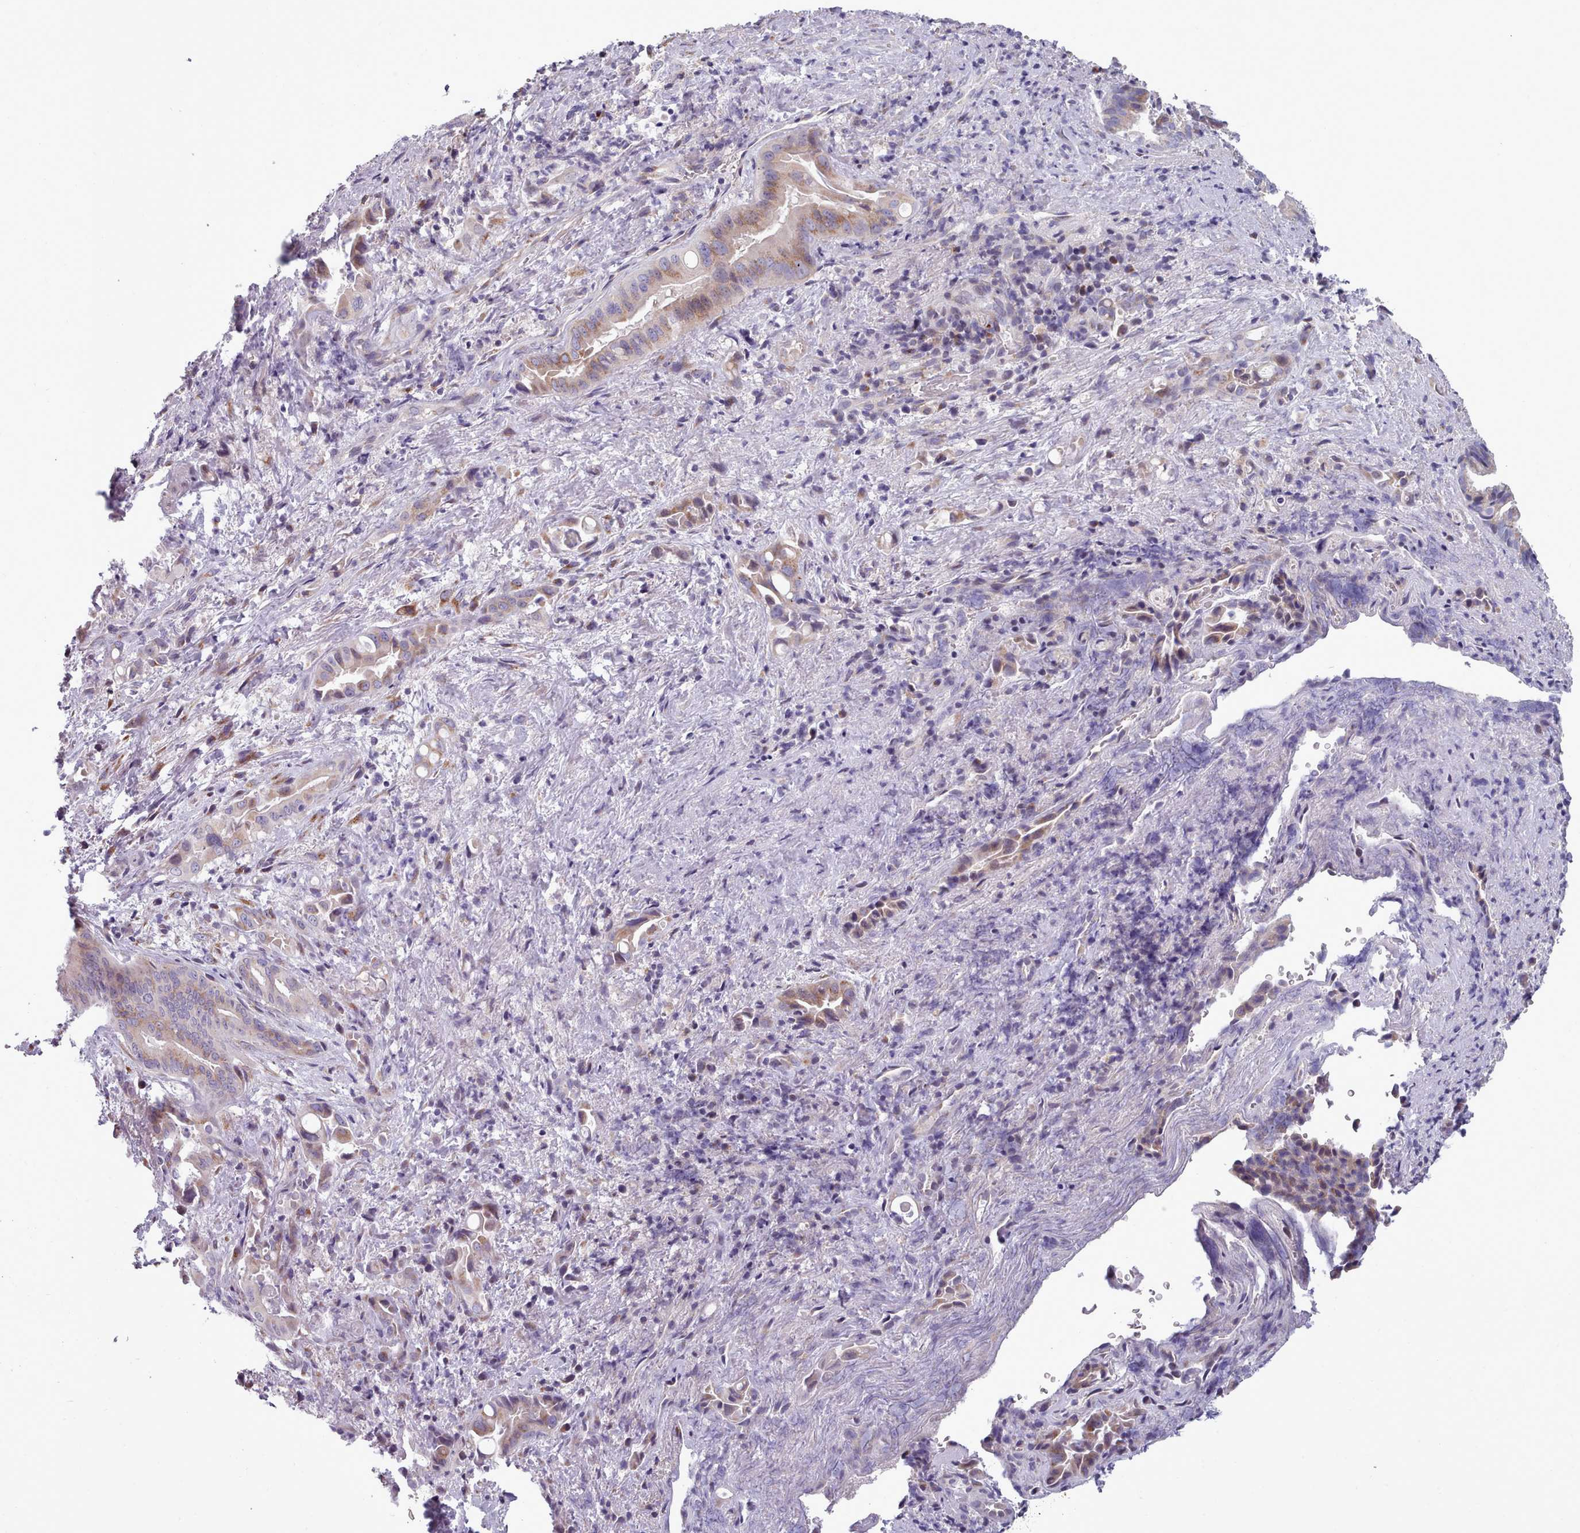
{"staining": {"intensity": "weak", "quantity": "25%-75%", "location": "cytoplasmic/membranous,nuclear"}, "tissue": "liver cancer", "cell_type": "Tumor cells", "image_type": "cancer", "snomed": [{"axis": "morphology", "description": "Cholangiocarcinoma"}, {"axis": "topography", "description": "Liver"}], "caption": "A photomicrograph of human cholangiocarcinoma (liver) stained for a protein shows weak cytoplasmic/membranous and nuclear brown staining in tumor cells. The staining was performed using DAB (3,3'-diaminobenzidine), with brown indicating positive protein expression. Nuclei are stained blue with hematoxylin.", "gene": "MYRFL", "patient": {"sex": "female", "age": 68}}